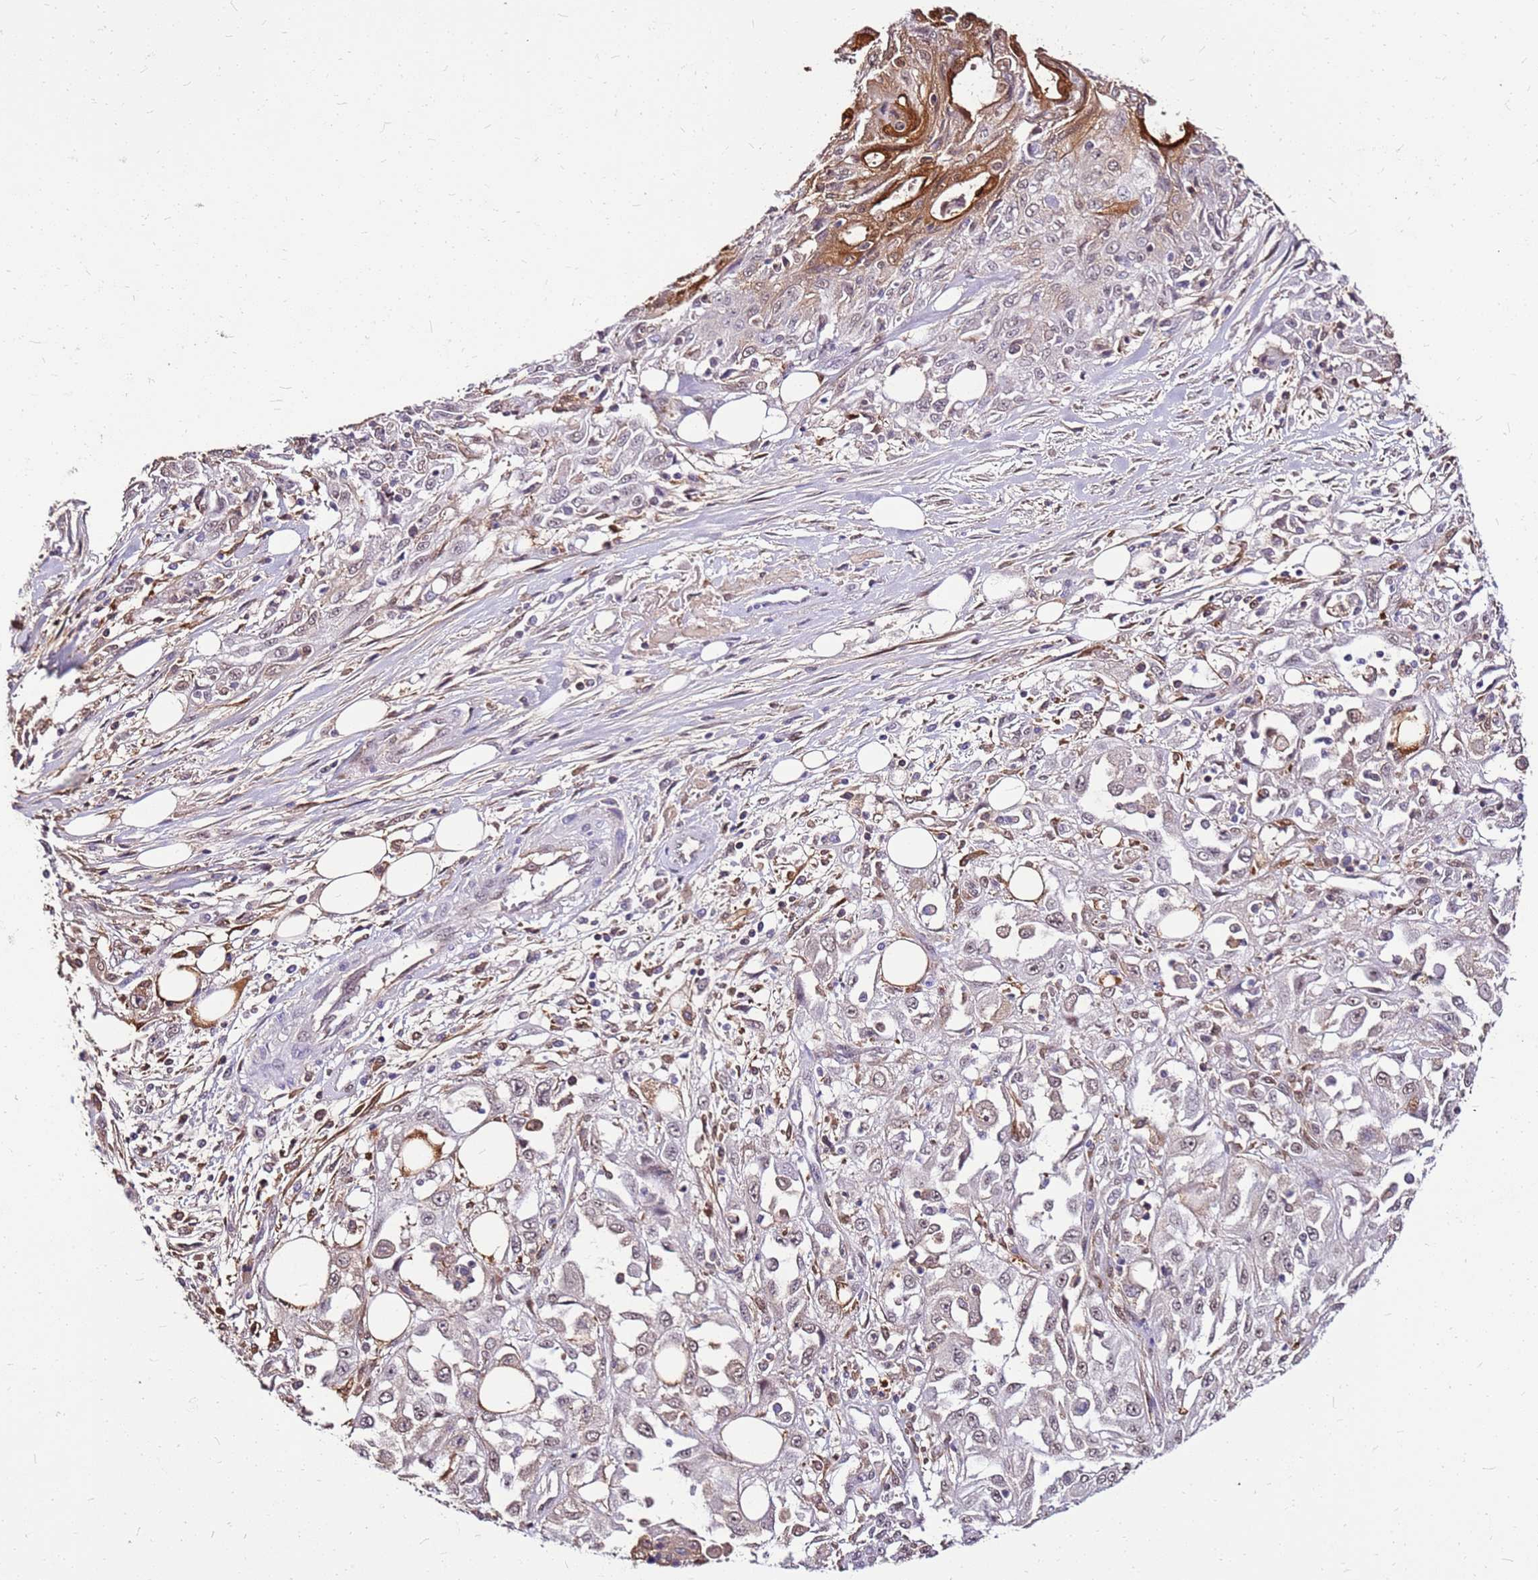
{"staining": {"intensity": "weak", "quantity": "<25%", "location": "nuclear"}, "tissue": "skin cancer", "cell_type": "Tumor cells", "image_type": "cancer", "snomed": [{"axis": "morphology", "description": "Squamous cell carcinoma, NOS"}, {"axis": "morphology", "description": "Squamous cell carcinoma, metastatic, NOS"}, {"axis": "topography", "description": "Skin"}, {"axis": "topography", "description": "Lymph node"}], "caption": "DAB (3,3'-diaminobenzidine) immunohistochemical staining of human squamous cell carcinoma (skin) demonstrates no significant staining in tumor cells. (DAB (3,3'-diaminobenzidine) immunohistochemistry with hematoxylin counter stain).", "gene": "ALDH1A3", "patient": {"sex": "male", "age": 75}}